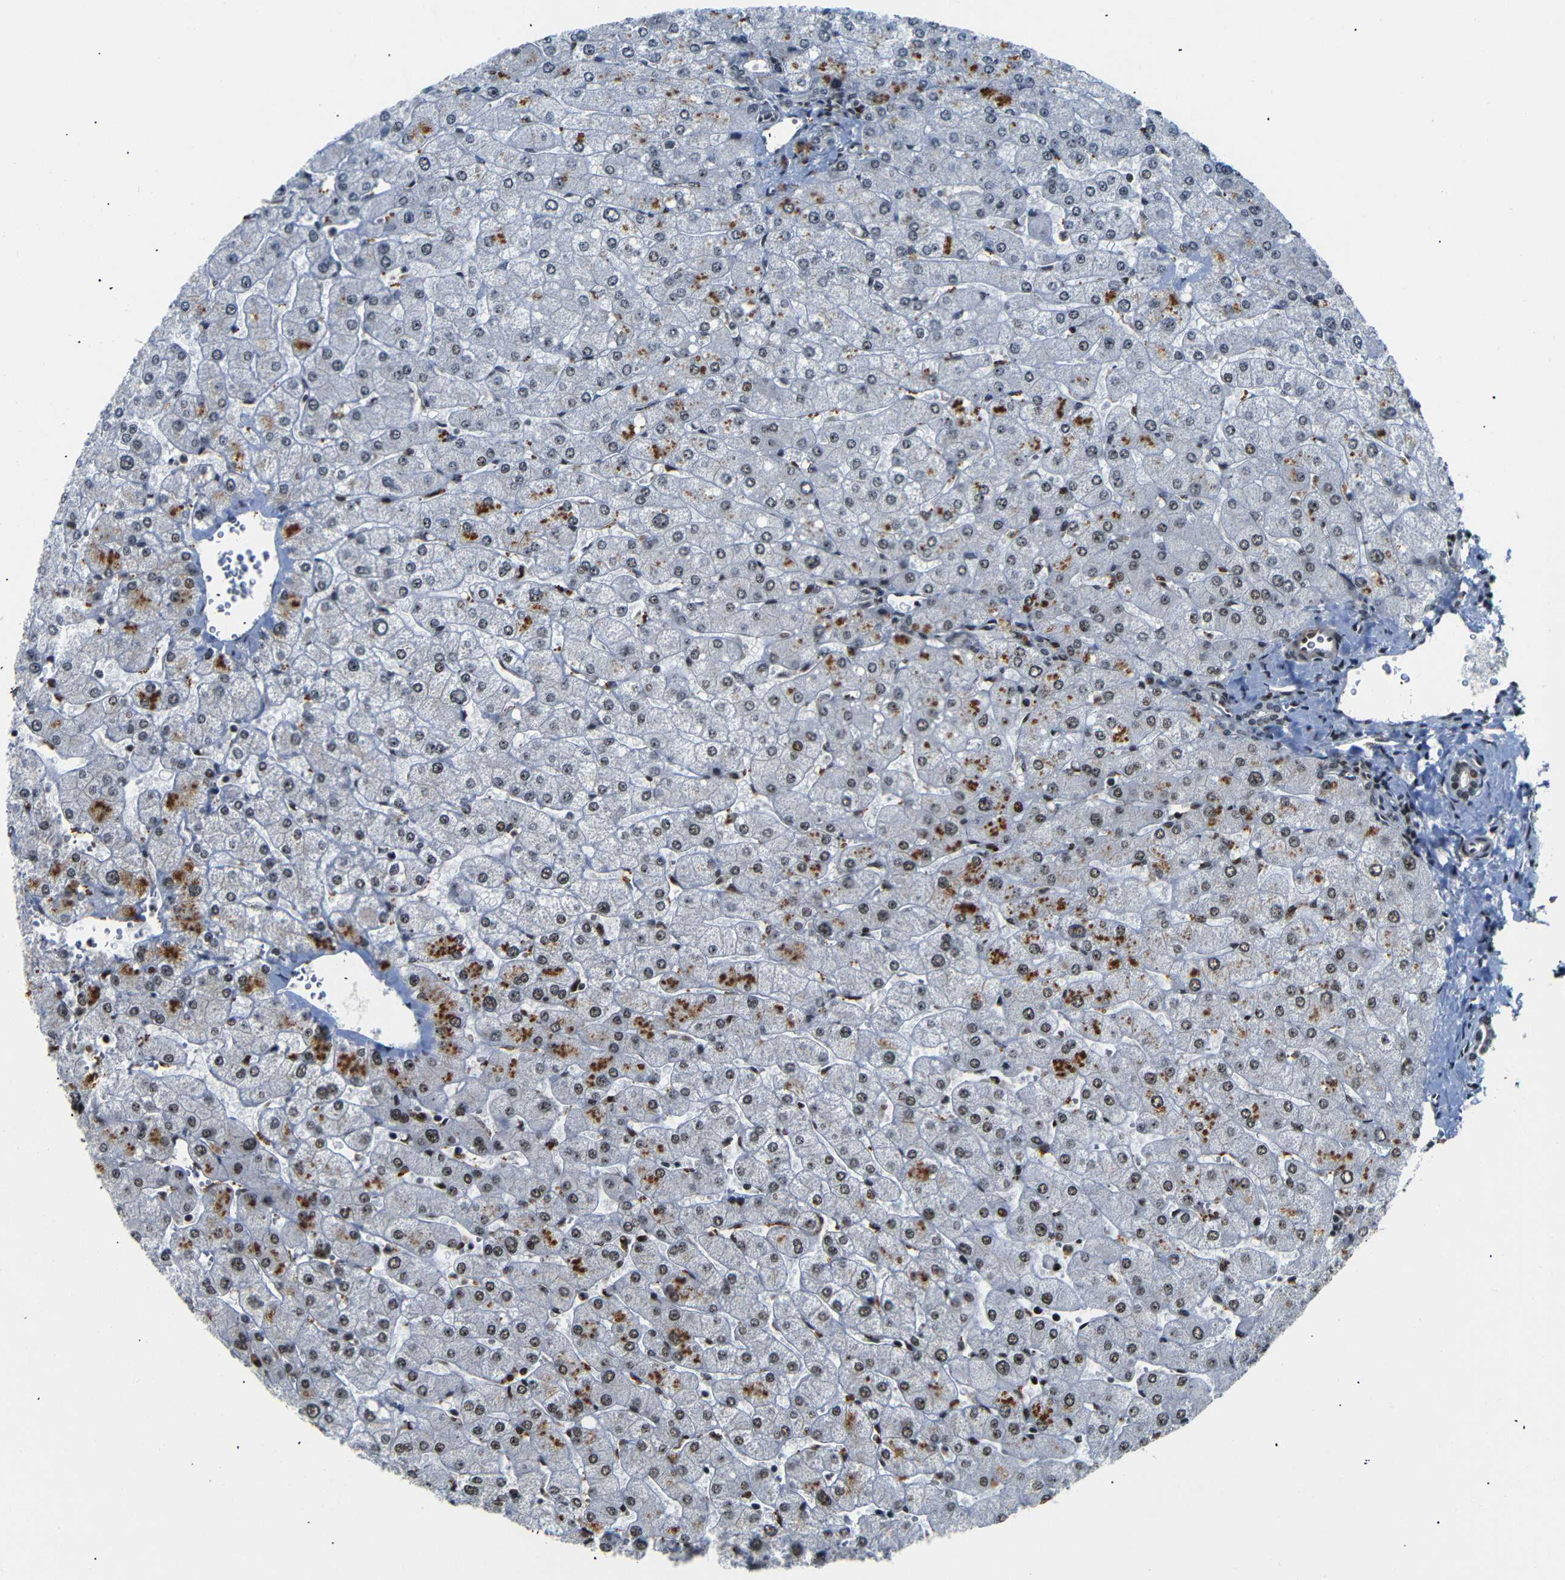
{"staining": {"intensity": "moderate", "quantity": "25%-75%", "location": "nuclear"}, "tissue": "liver", "cell_type": "Cholangiocytes", "image_type": "normal", "snomed": [{"axis": "morphology", "description": "Normal tissue, NOS"}, {"axis": "topography", "description": "Liver"}], "caption": "Immunohistochemistry (IHC) (DAB) staining of normal human liver demonstrates moderate nuclear protein expression in approximately 25%-75% of cholangiocytes. The staining is performed using DAB (3,3'-diaminobenzidine) brown chromogen to label protein expression. The nuclei are counter-stained blue using hematoxylin.", "gene": "SETDB2", "patient": {"sex": "male", "age": 55}}